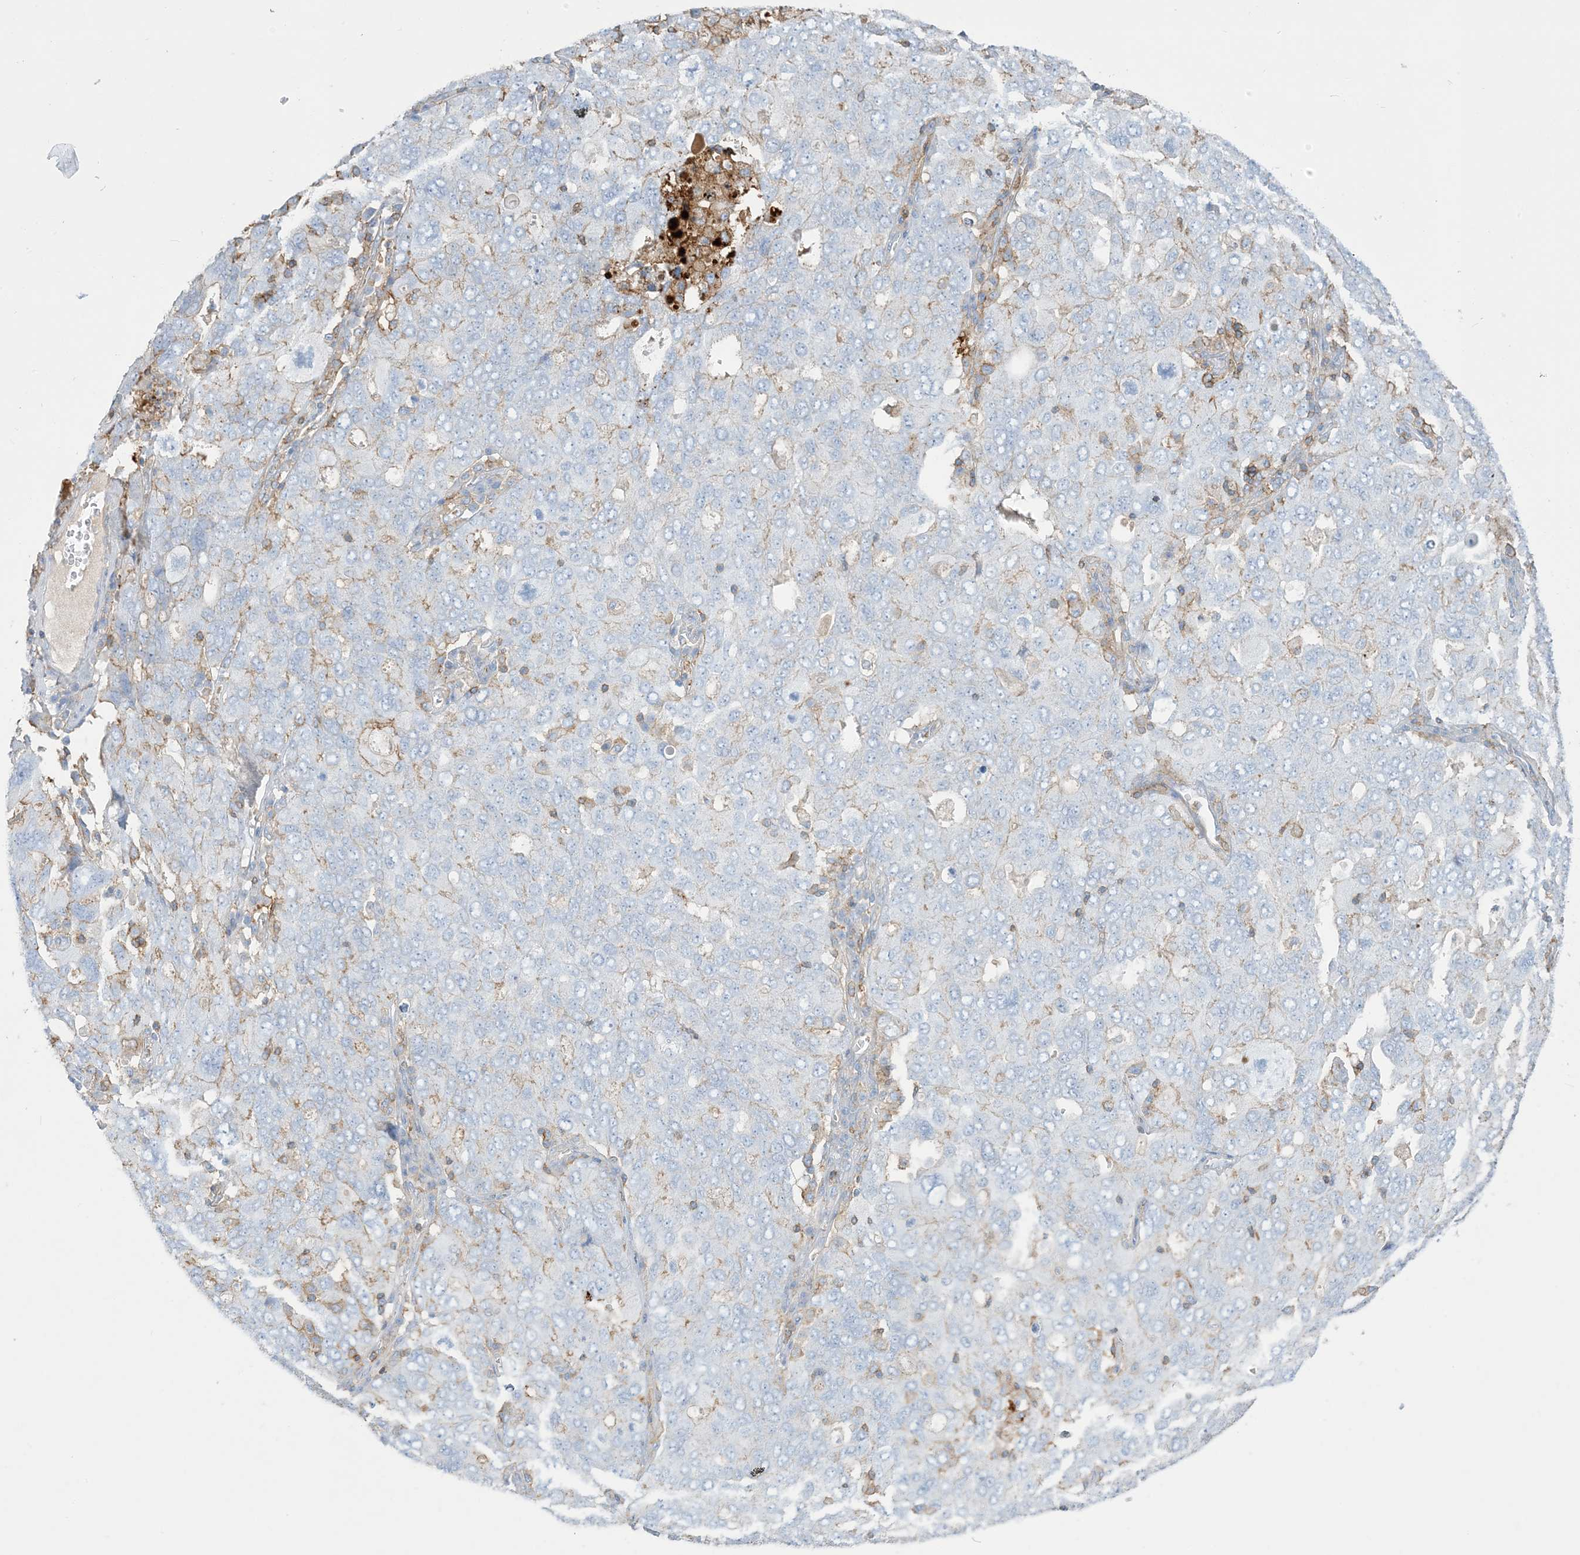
{"staining": {"intensity": "negative", "quantity": "none", "location": "none"}, "tissue": "ovarian cancer", "cell_type": "Tumor cells", "image_type": "cancer", "snomed": [{"axis": "morphology", "description": "Carcinoma, endometroid"}, {"axis": "topography", "description": "Ovary"}], "caption": "The micrograph reveals no significant positivity in tumor cells of ovarian cancer (endometroid carcinoma).", "gene": "GTF3C2", "patient": {"sex": "female", "age": 62}}